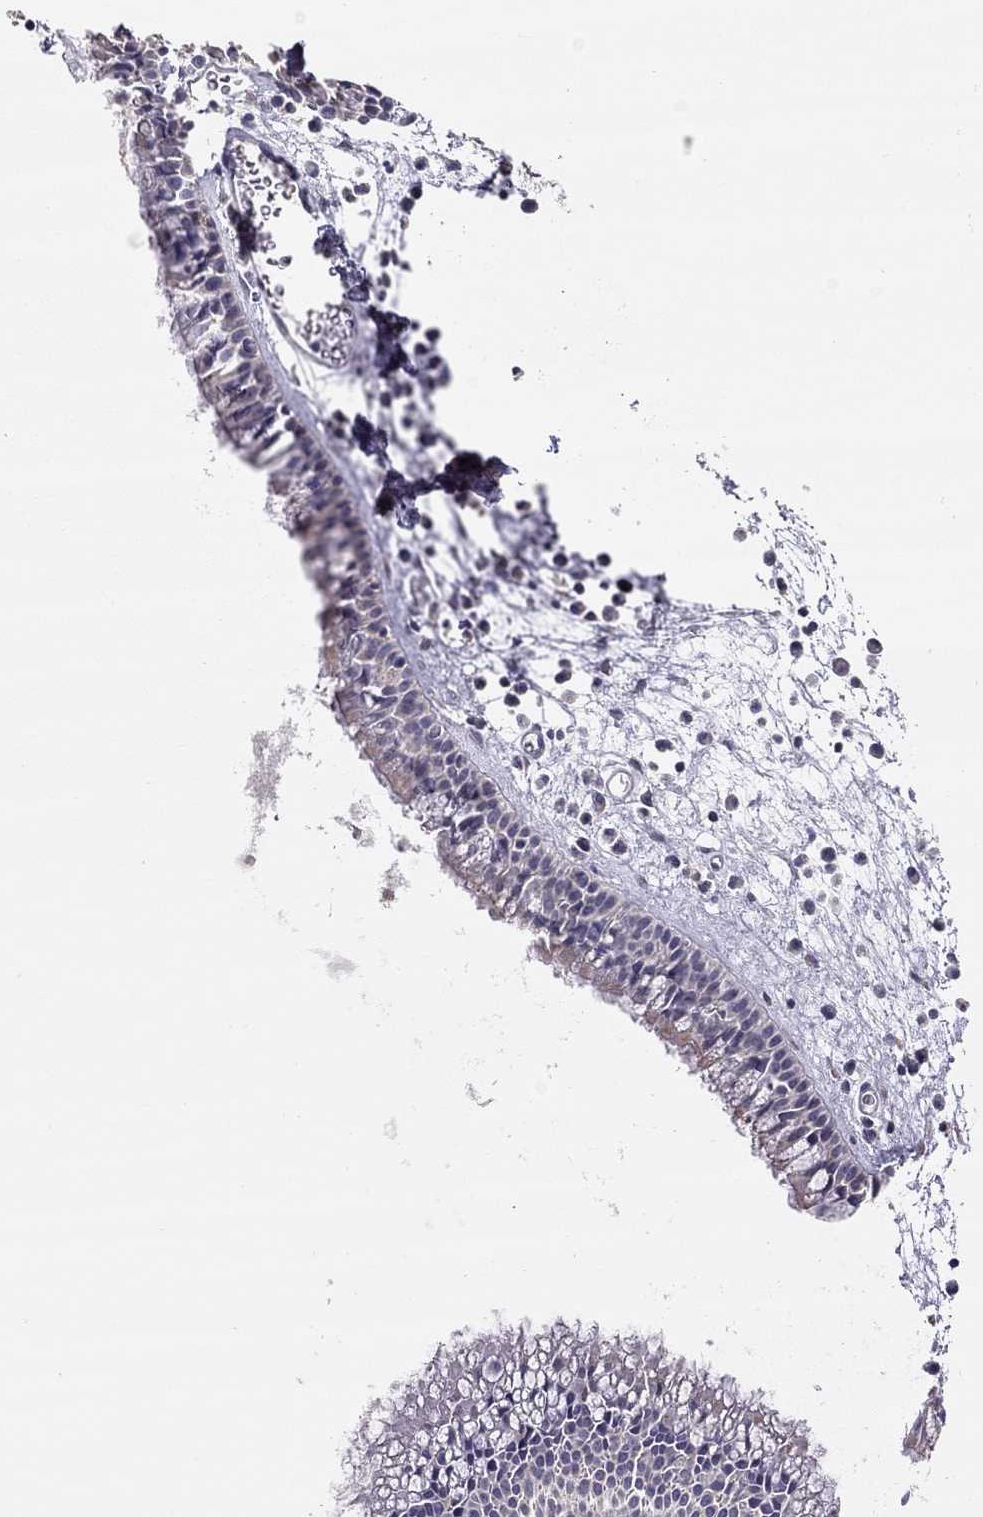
{"staining": {"intensity": "moderate", "quantity": "<25%", "location": "cytoplasmic/membranous"}, "tissue": "nasopharynx", "cell_type": "Respiratory epithelial cells", "image_type": "normal", "snomed": [{"axis": "morphology", "description": "Normal tissue, NOS"}, {"axis": "topography", "description": "Nasopharynx"}], "caption": "Protein staining displays moderate cytoplasmic/membranous expression in approximately <25% of respiratory epithelial cells in benign nasopharynx. (DAB IHC with brightfield microscopy, high magnification).", "gene": "LRIT3", "patient": {"sex": "female", "age": 47}}